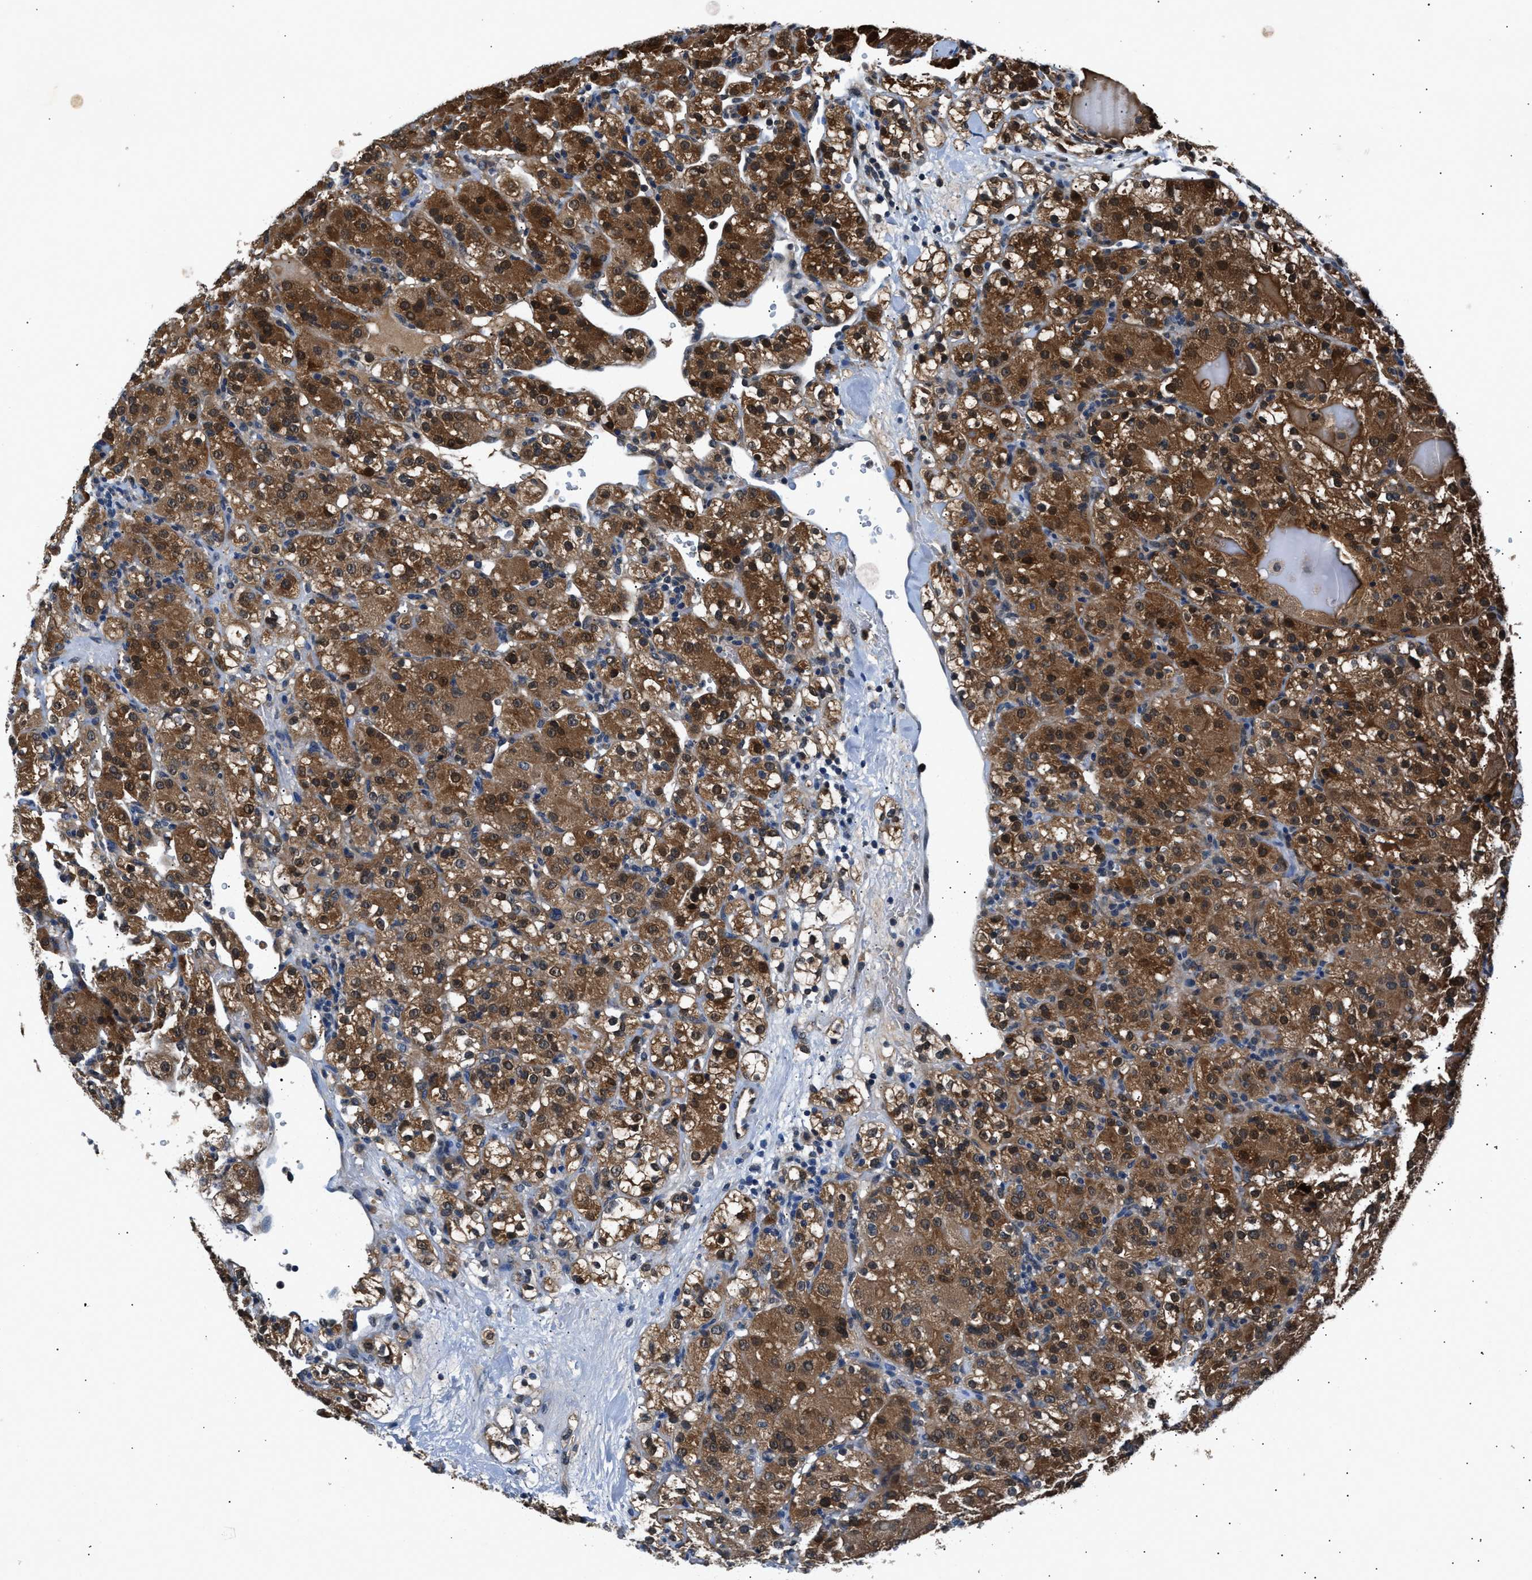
{"staining": {"intensity": "moderate", "quantity": ">75%", "location": "cytoplasmic/membranous,nuclear"}, "tissue": "renal cancer", "cell_type": "Tumor cells", "image_type": "cancer", "snomed": [{"axis": "morphology", "description": "Normal tissue, NOS"}, {"axis": "morphology", "description": "Adenocarcinoma, NOS"}, {"axis": "topography", "description": "Kidney"}], "caption": "Immunohistochemical staining of human adenocarcinoma (renal) exhibits medium levels of moderate cytoplasmic/membranous and nuclear positivity in about >75% of tumor cells.", "gene": "TP53I3", "patient": {"sex": "male", "age": 61}}